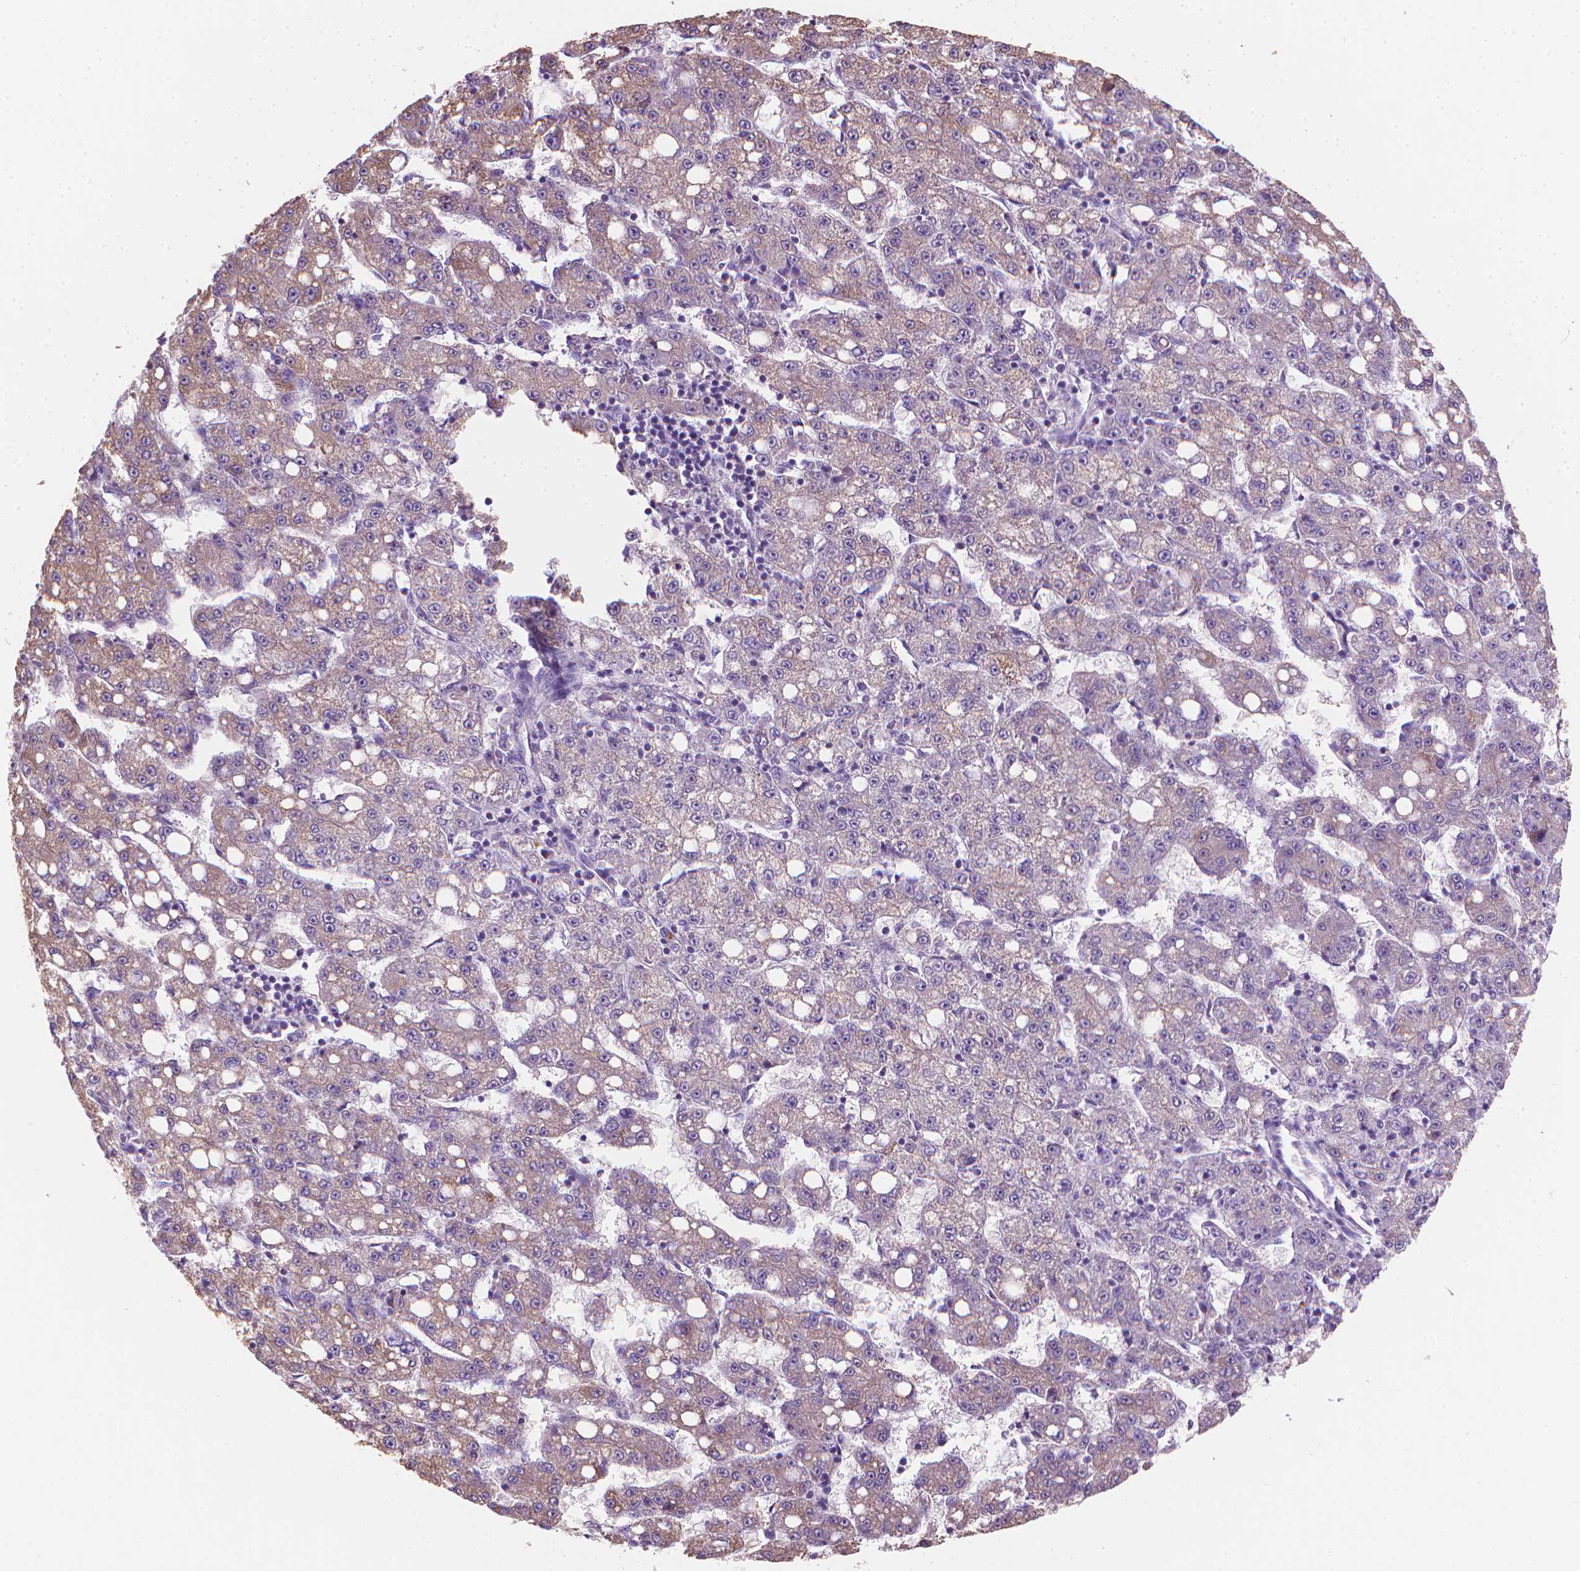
{"staining": {"intensity": "weak", "quantity": "25%-75%", "location": "cytoplasmic/membranous"}, "tissue": "liver cancer", "cell_type": "Tumor cells", "image_type": "cancer", "snomed": [{"axis": "morphology", "description": "Carcinoma, Hepatocellular, NOS"}, {"axis": "topography", "description": "Liver"}], "caption": "IHC (DAB (3,3'-diaminobenzidine)) staining of human hepatocellular carcinoma (liver) exhibits weak cytoplasmic/membranous protein staining in approximately 25%-75% of tumor cells.", "gene": "CLXN", "patient": {"sex": "female", "age": 65}}